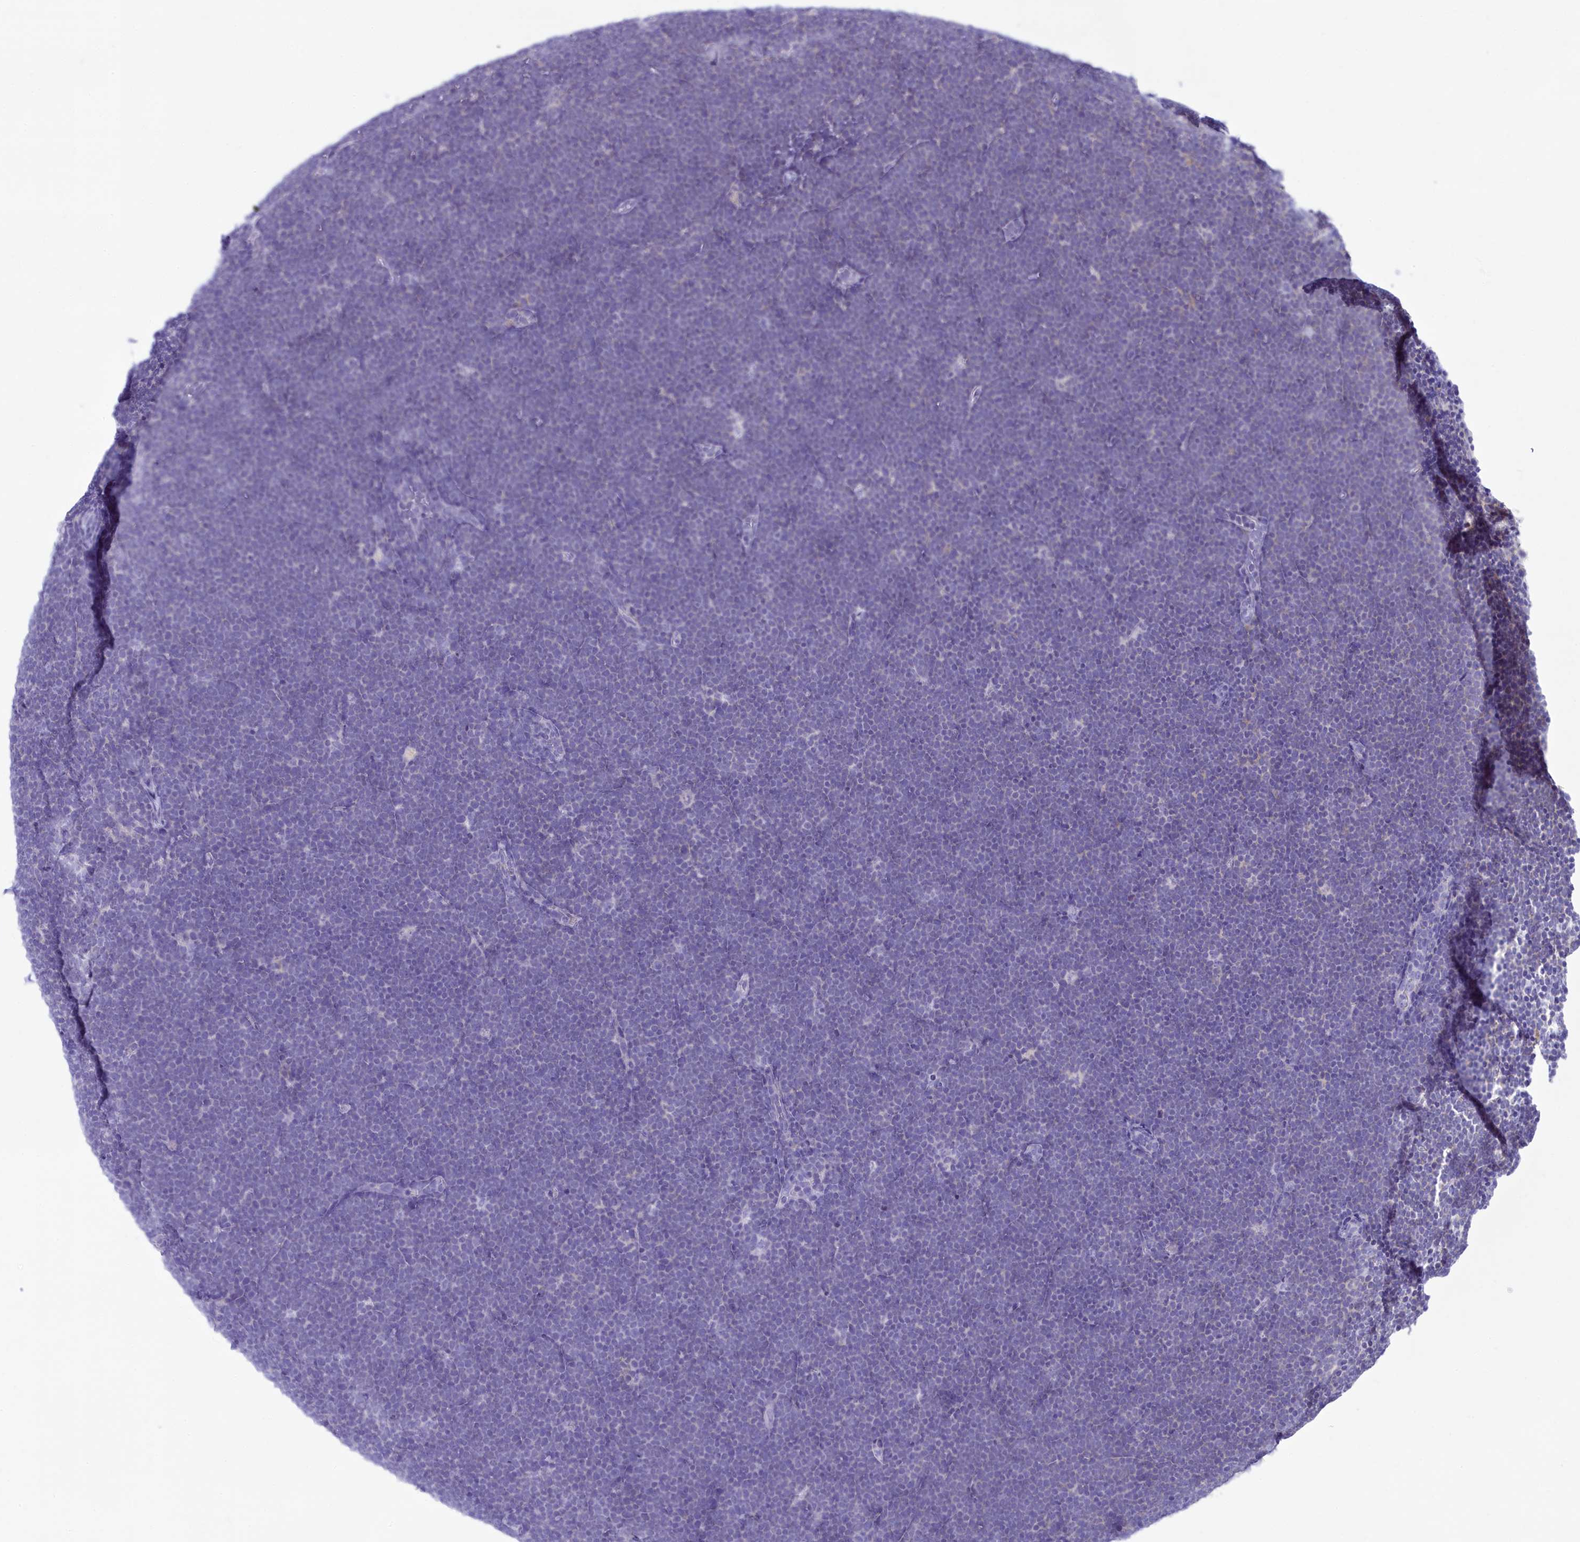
{"staining": {"intensity": "negative", "quantity": "none", "location": "none"}, "tissue": "lymphoma", "cell_type": "Tumor cells", "image_type": "cancer", "snomed": [{"axis": "morphology", "description": "Malignant lymphoma, non-Hodgkin's type, High grade"}, {"axis": "topography", "description": "Lymph node"}], "caption": "Histopathology image shows no protein staining in tumor cells of lymphoma tissue.", "gene": "GLYATL1", "patient": {"sex": "male", "age": 13}}